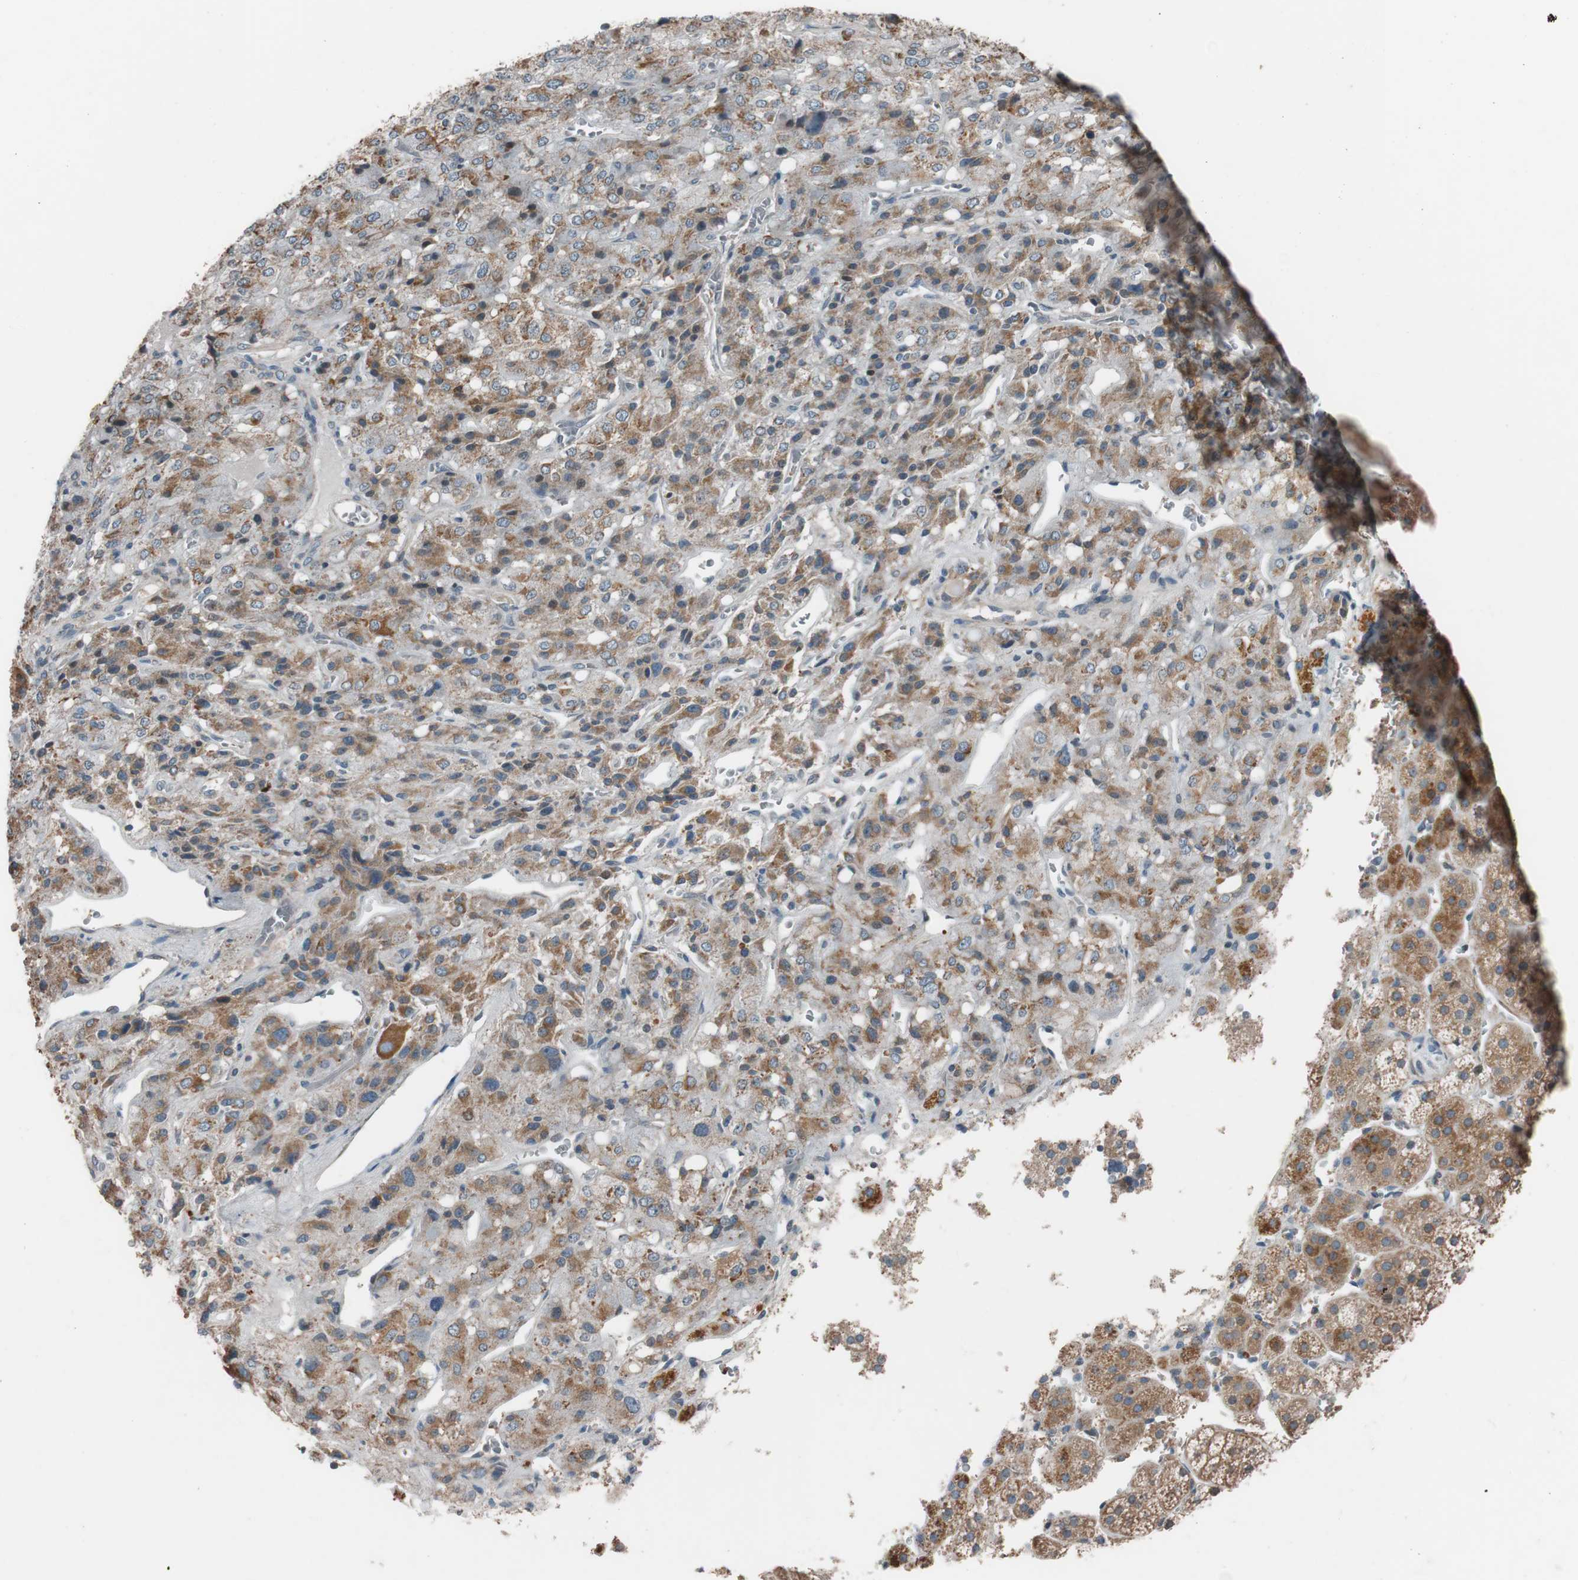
{"staining": {"intensity": "strong", "quantity": ">75%", "location": "cytoplasmic/membranous"}, "tissue": "adrenal gland", "cell_type": "Glandular cells", "image_type": "normal", "snomed": [{"axis": "morphology", "description": "Normal tissue, NOS"}, {"axis": "topography", "description": "Adrenal gland"}], "caption": "Immunohistochemical staining of normal human adrenal gland reveals high levels of strong cytoplasmic/membranous staining in about >75% of glandular cells.", "gene": "FAAH", "patient": {"sex": "female", "age": 44}}